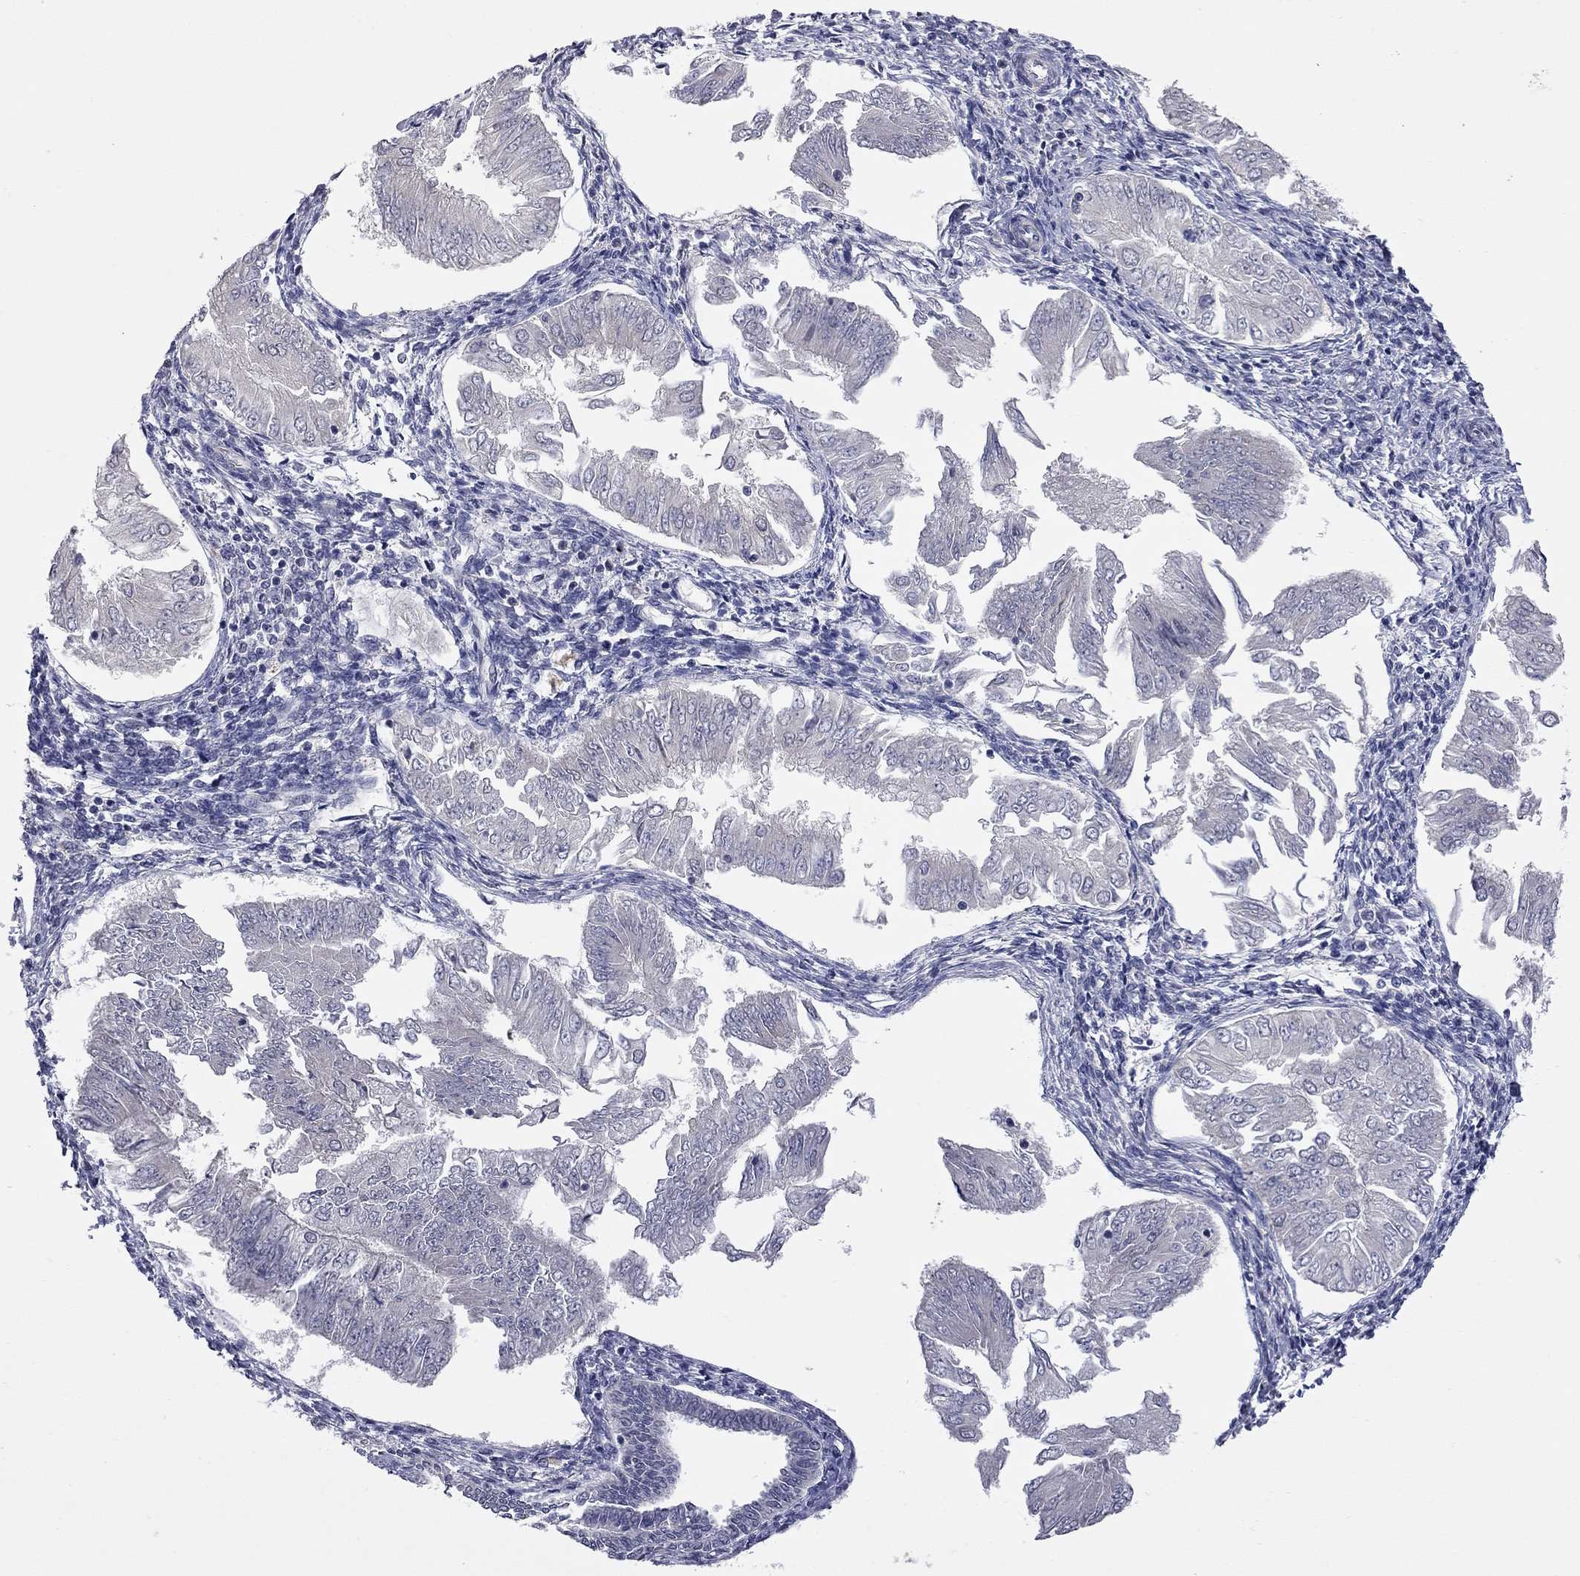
{"staining": {"intensity": "negative", "quantity": "none", "location": "none"}, "tissue": "endometrial cancer", "cell_type": "Tumor cells", "image_type": "cancer", "snomed": [{"axis": "morphology", "description": "Adenocarcinoma, NOS"}, {"axis": "topography", "description": "Endometrium"}], "caption": "The micrograph shows no significant staining in tumor cells of endometrial cancer (adenocarcinoma). (Stains: DAB (3,3'-diaminobenzidine) immunohistochemistry (IHC) with hematoxylin counter stain, Microscopy: brightfield microscopy at high magnification).", "gene": "FABP12", "patient": {"sex": "female", "age": 53}}